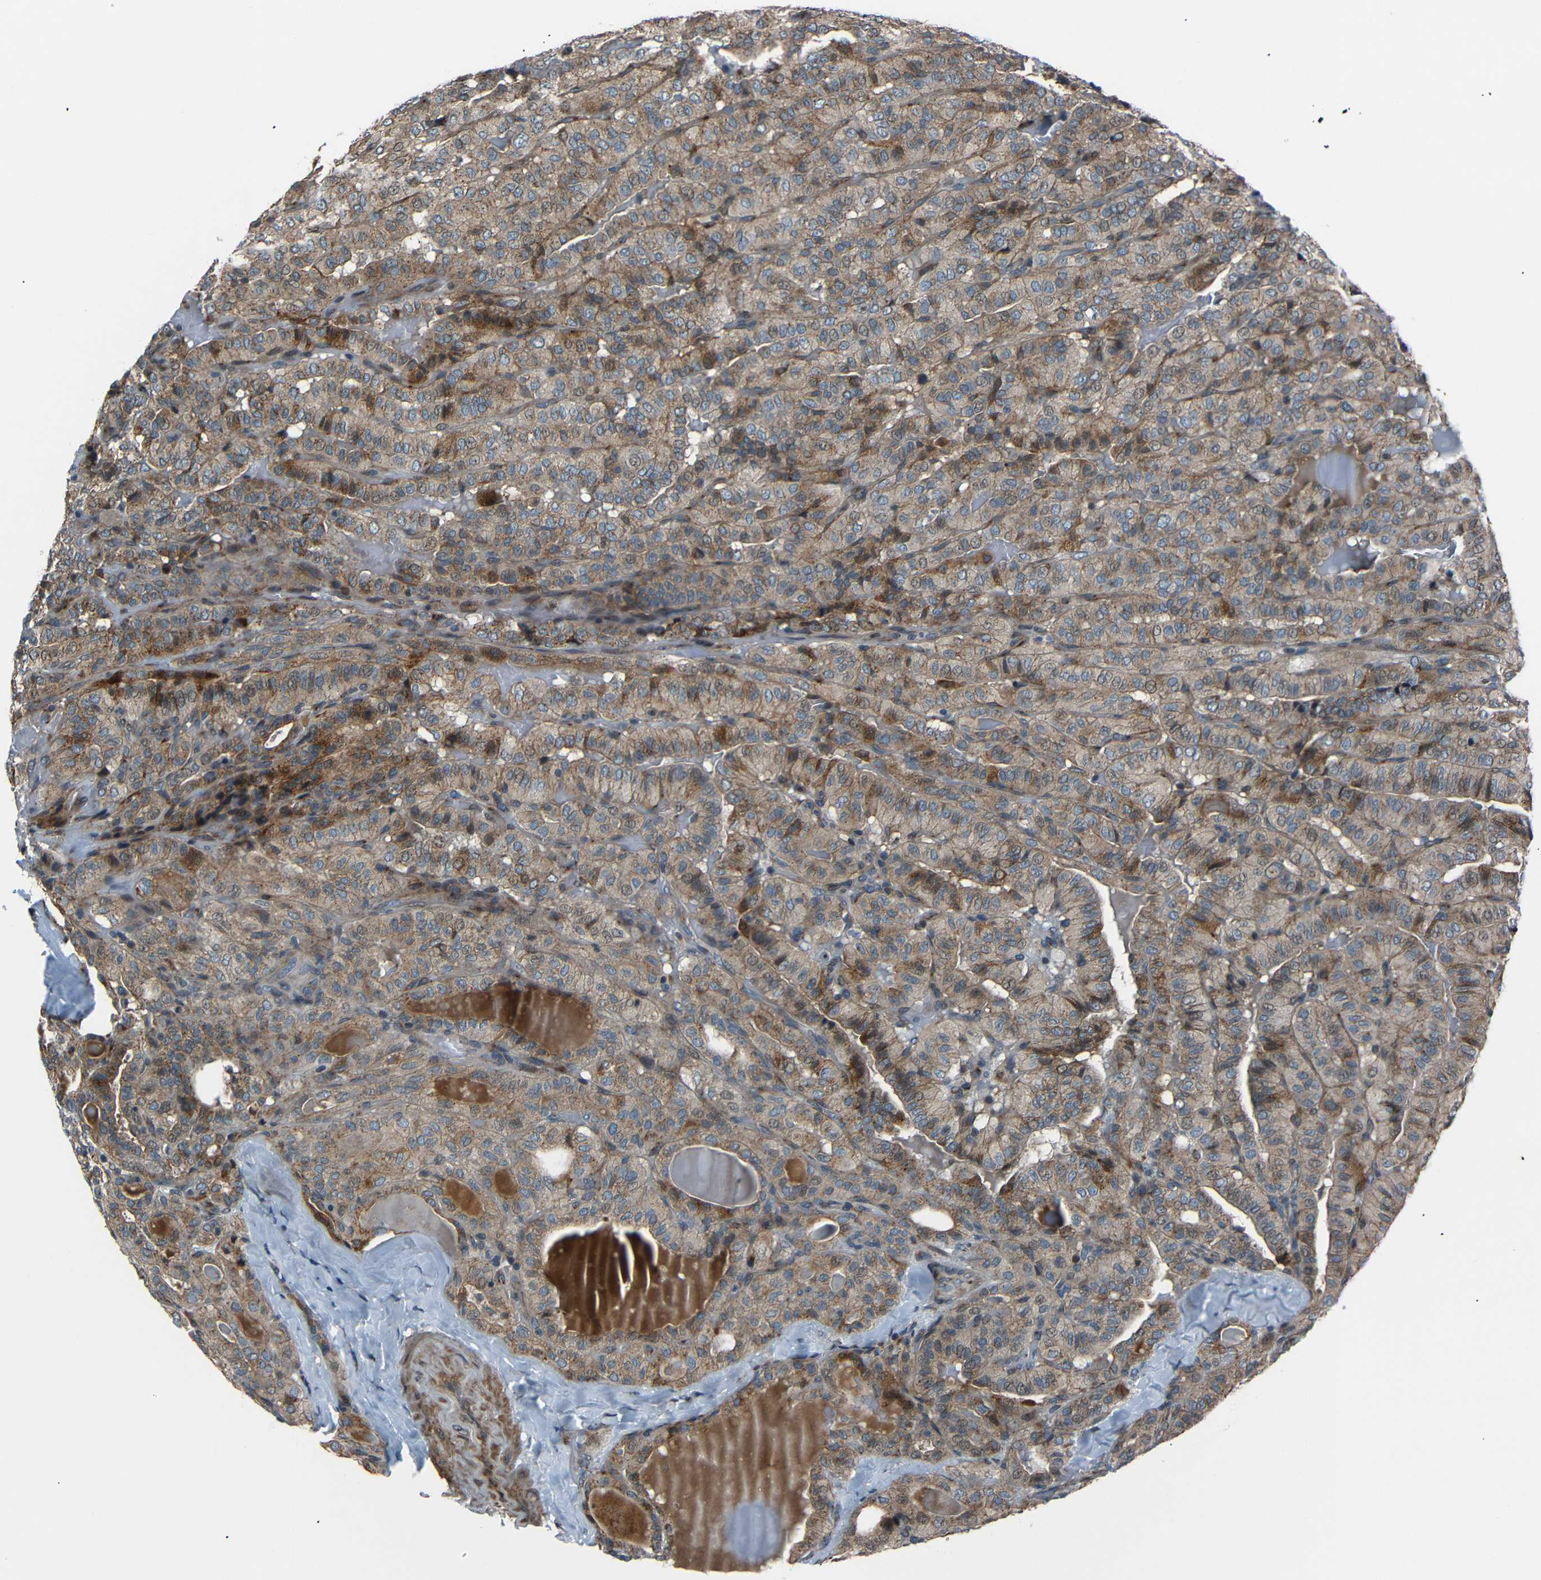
{"staining": {"intensity": "moderate", "quantity": ">75%", "location": "cytoplasmic/membranous"}, "tissue": "thyroid cancer", "cell_type": "Tumor cells", "image_type": "cancer", "snomed": [{"axis": "morphology", "description": "Papillary adenocarcinoma, NOS"}, {"axis": "topography", "description": "Thyroid gland"}], "caption": "Protein analysis of thyroid cancer tissue demonstrates moderate cytoplasmic/membranous positivity in approximately >75% of tumor cells.", "gene": "AKAP9", "patient": {"sex": "male", "age": 77}}